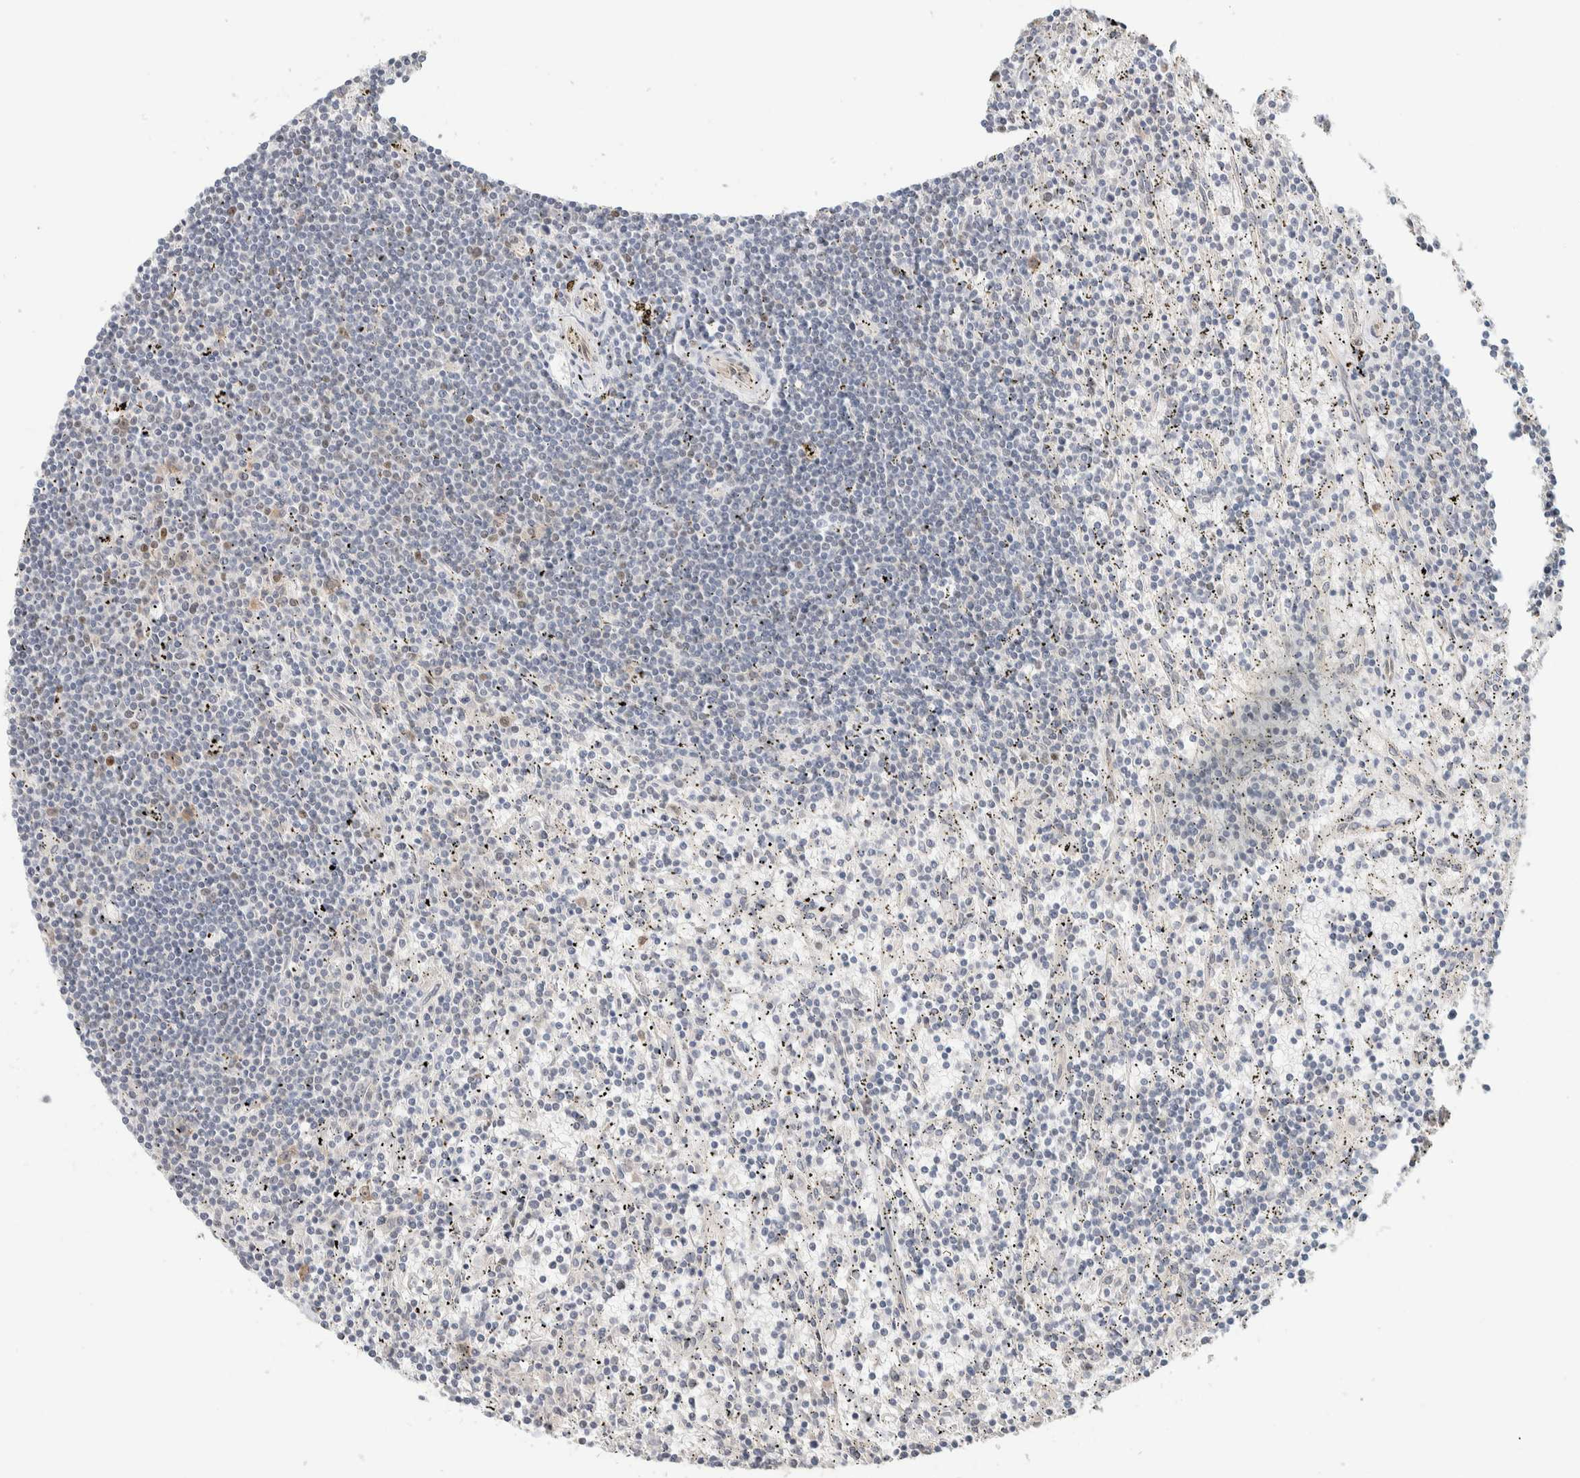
{"staining": {"intensity": "negative", "quantity": "none", "location": "none"}, "tissue": "lymphoma", "cell_type": "Tumor cells", "image_type": "cancer", "snomed": [{"axis": "morphology", "description": "Malignant lymphoma, non-Hodgkin's type, Low grade"}, {"axis": "topography", "description": "Spleen"}], "caption": "Immunohistochemistry image of neoplastic tissue: human lymphoma stained with DAB reveals no significant protein positivity in tumor cells.", "gene": "PUS7", "patient": {"sex": "male", "age": 76}}